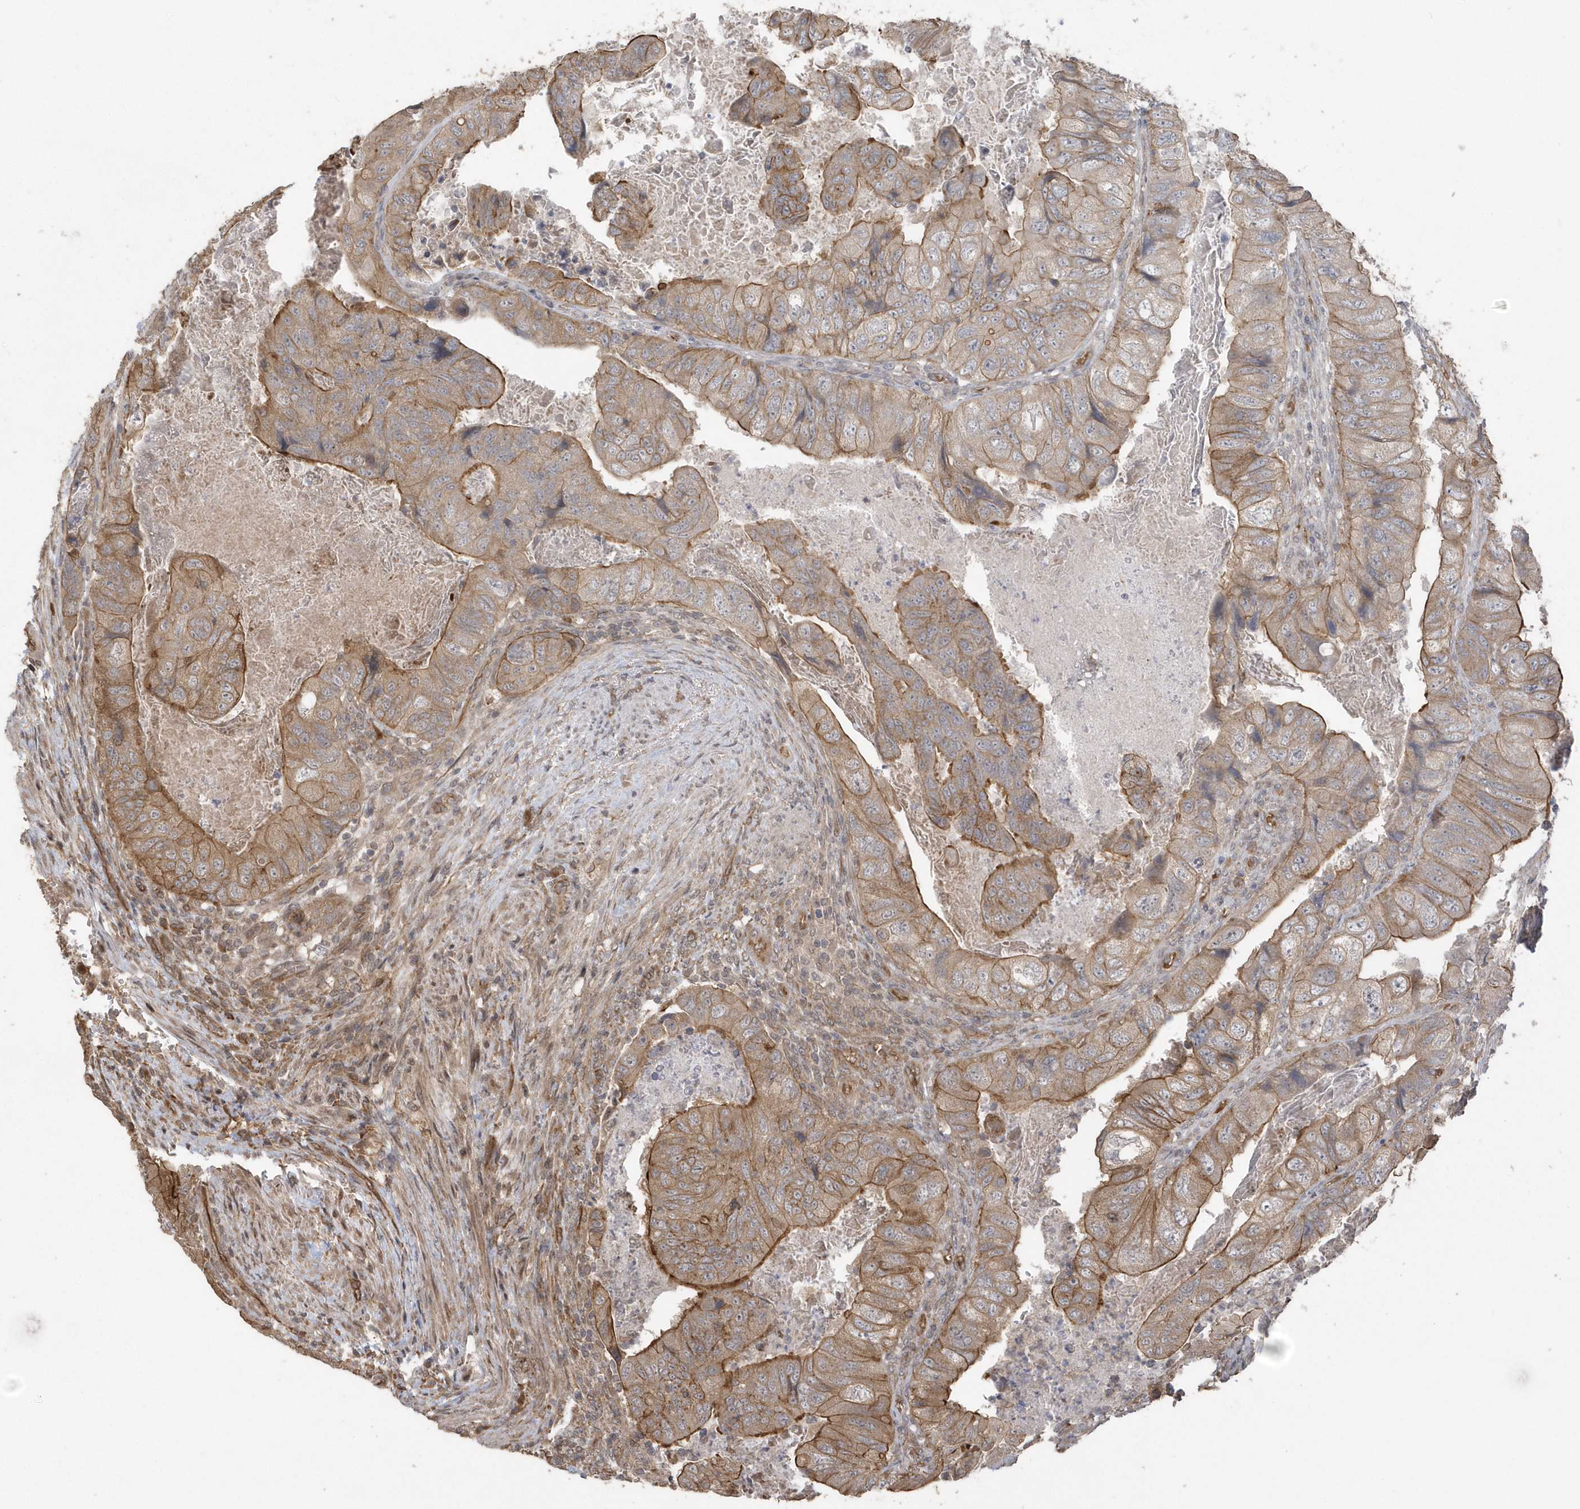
{"staining": {"intensity": "moderate", "quantity": ">75%", "location": "cytoplasmic/membranous"}, "tissue": "colorectal cancer", "cell_type": "Tumor cells", "image_type": "cancer", "snomed": [{"axis": "morphology", "description": "Adenocarcinoma, NOS"}, {"axis": "topography", "description": "Rectum"}], "caption": "Colorectal adenocarcinoma stained with DAB (3,3'-diaminobenzidine) IHC displays medium levels of moderate cytoplasmic/membranous positivity in approximately >75% of tumor cells.", "gene": "HERPUD1", "patient": {"sex": "male", "age": 63}}